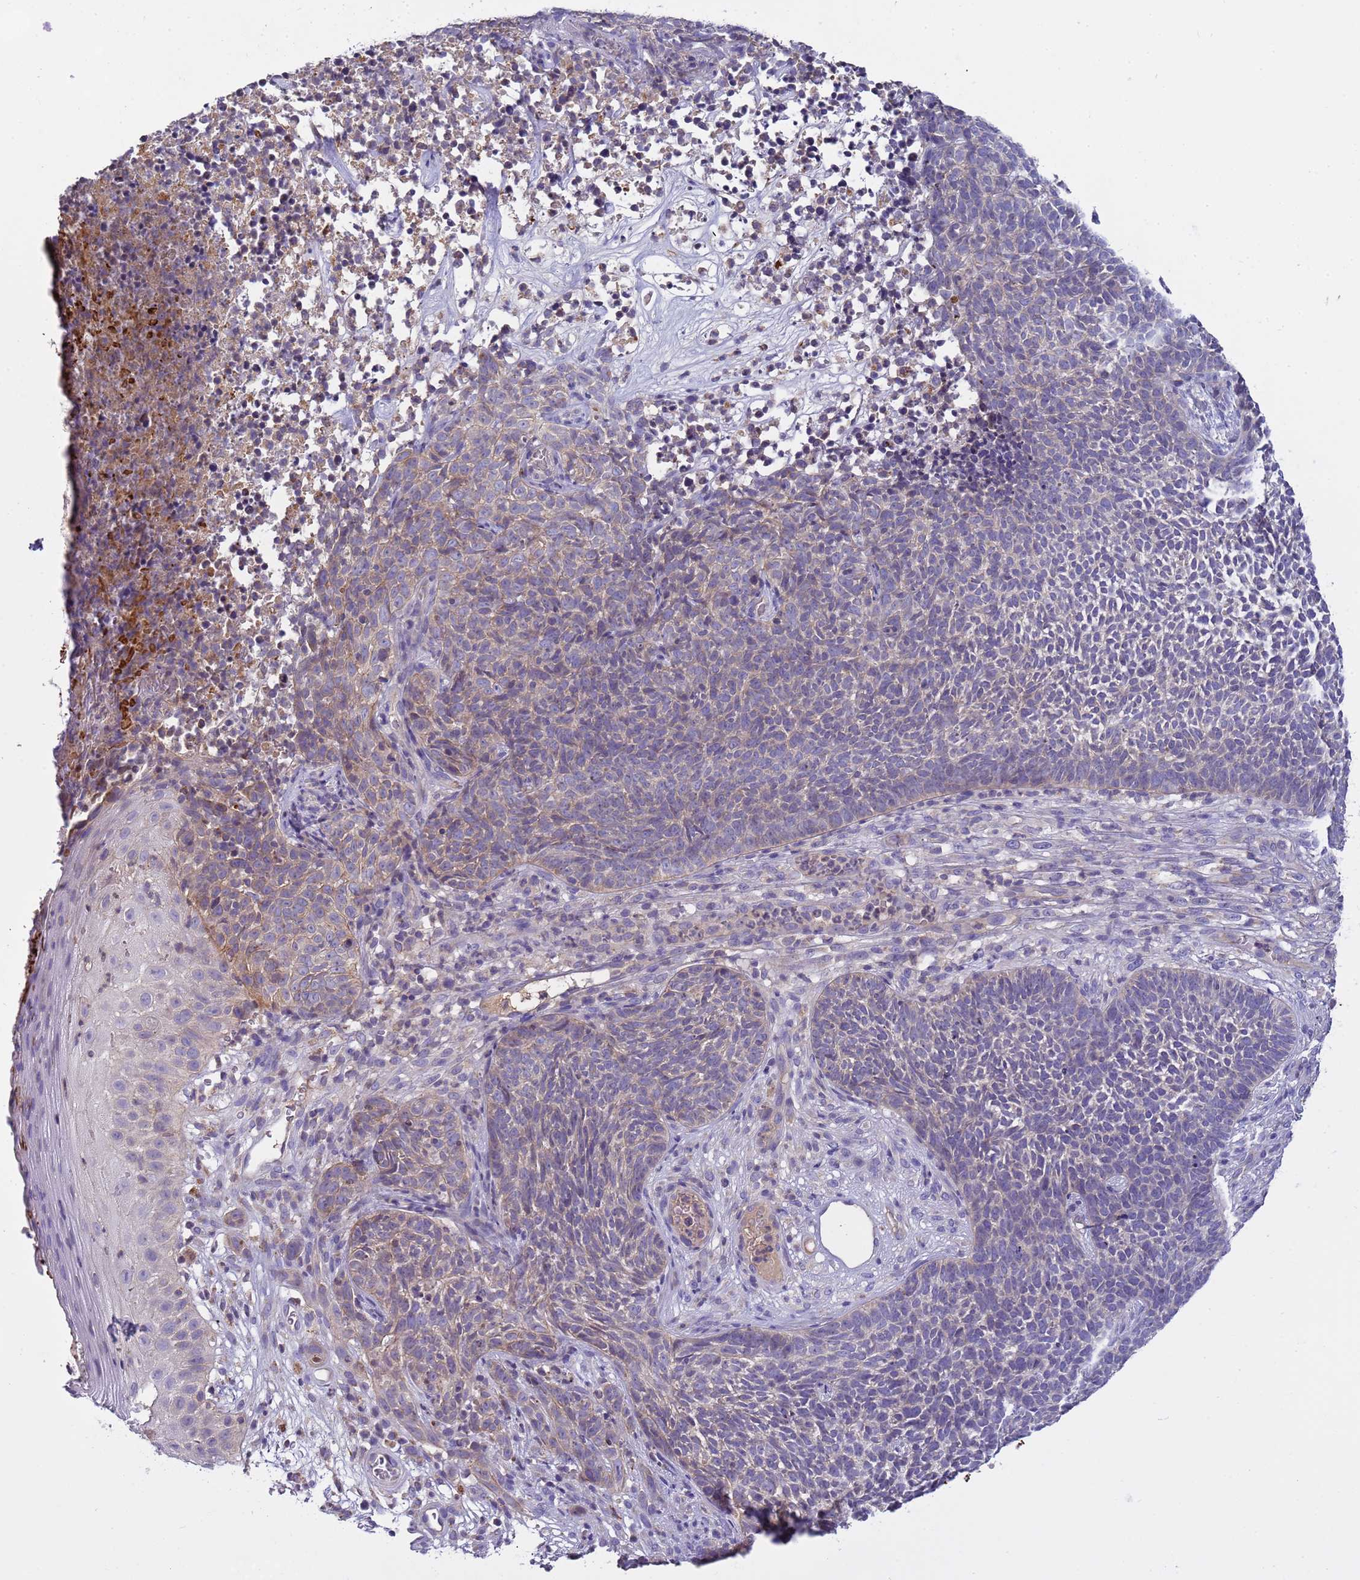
{"staining": {"intensity": "weak", "quantity": "<25%", "location": "cytoplasmic/membranous"}, "tissue": "skin cancer", "cell_type": "Tumor cells", "image_type": "cancer", "snomed": [{"axis": "morphology", "description": "Basal cell carcinoma"}, {"axis": "topography", "description": "Skin"}], "caption": "A micrograph of skin cancer (basal cell carcinoma) stained for a protein reveals no brown staining in tumor cells.", "gene": "PLCXD3", "patient": {"sex": "female", "age": 84}}